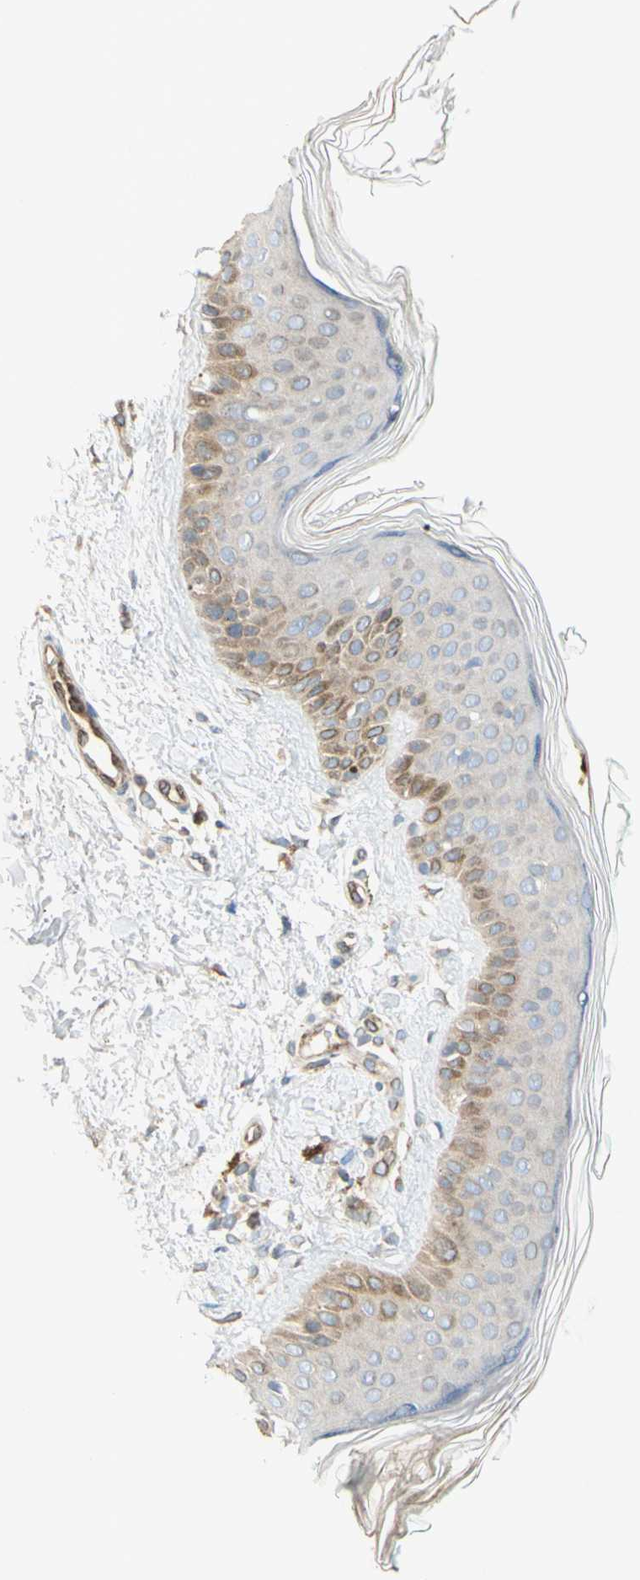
{"staining": {"intensity": "moderate", "quantity": "25%-75%", "location": "cytoplasmic/membranous"}, "tissue": "skin", "cell_type": "Fibroblasts", "image_type": "normal", "snomed": [{"axis": "morphology", "description": "Normal tissue, NOS"}, {"axis": "topography", "description": "Skin"}], "caption": "Unremarkable skin was stained to show a protein in brown. There is medium levels of moderate cytoplasmic/membranous expression in approximately 25%-75% of fibroblasts.", "gene": "TRAF2", "patient": {"sex": "male", "age": 67}}